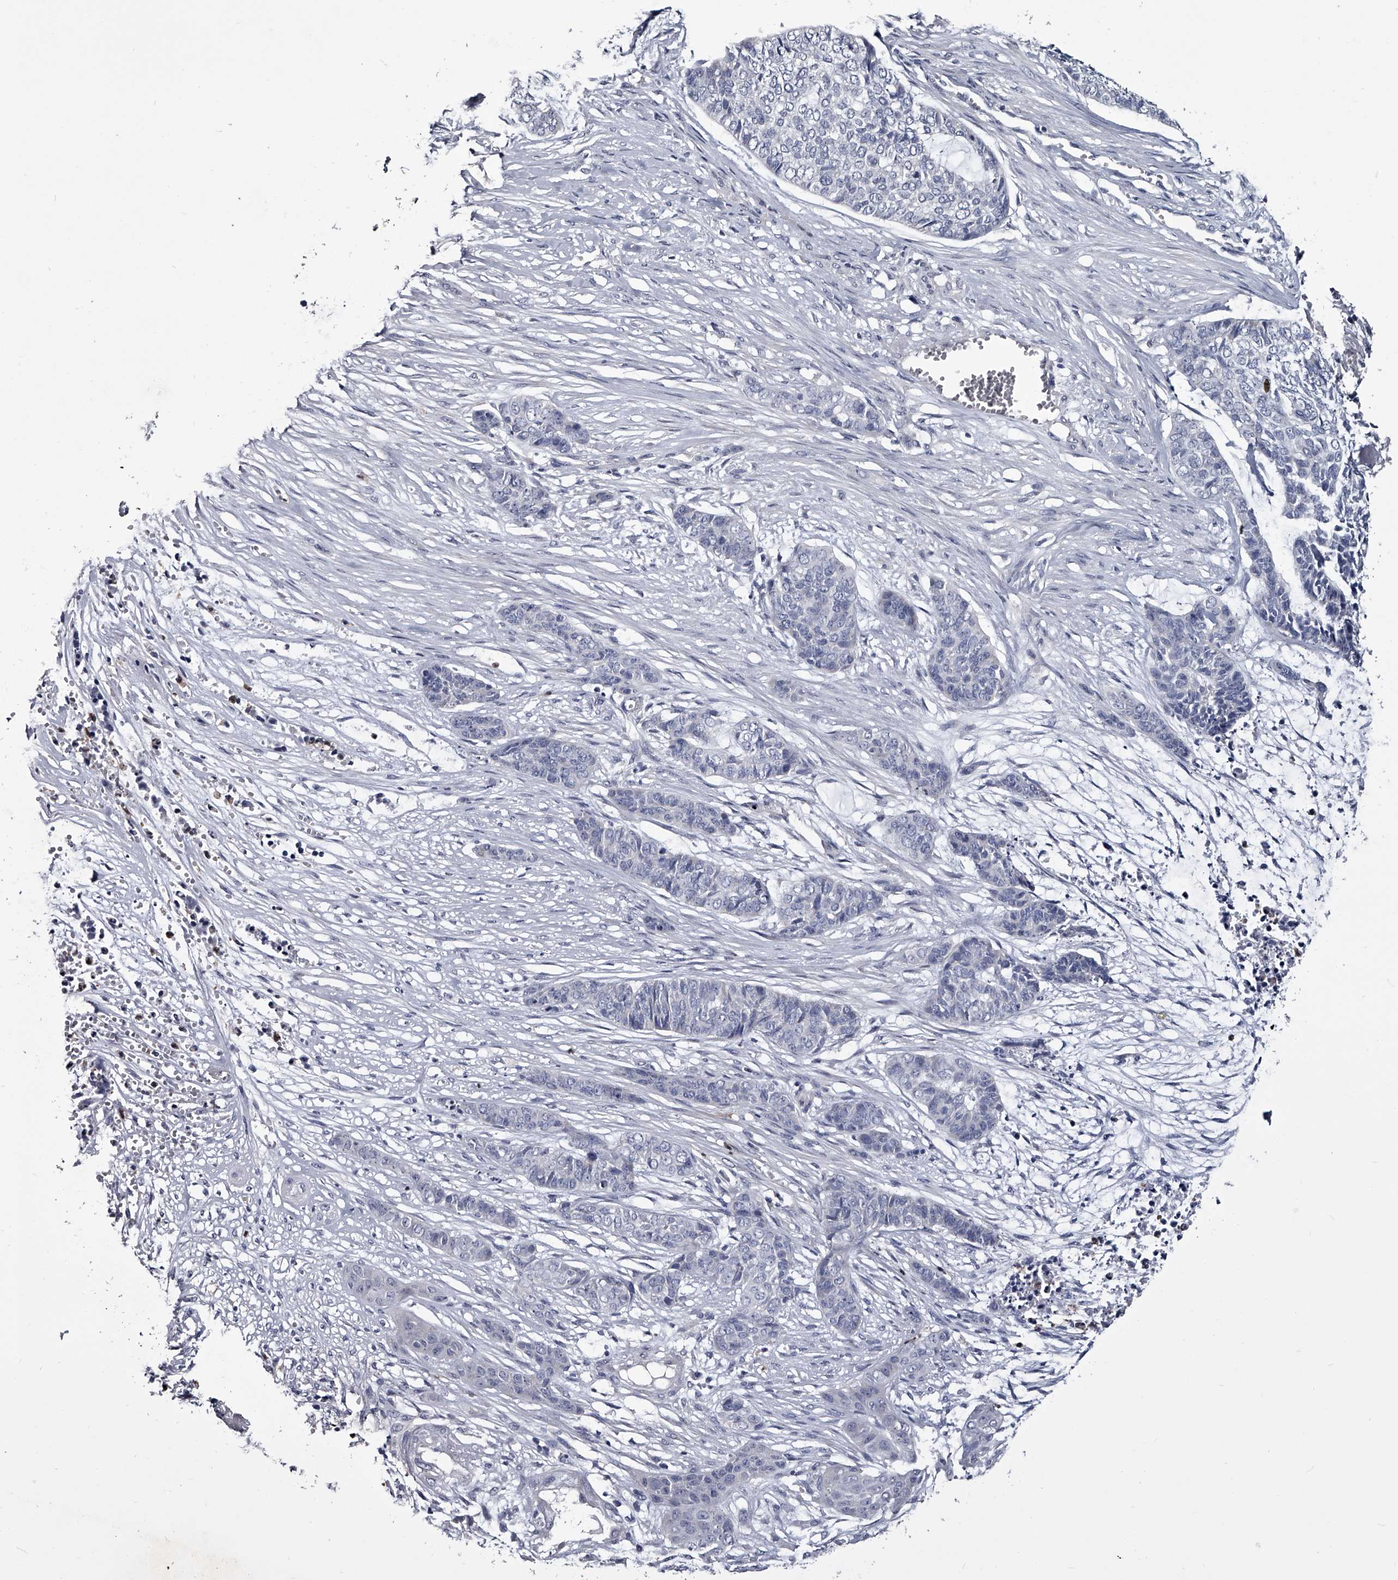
{"staining": {"intensity": "negative", "quantity": "none", "location": "none"}, "tissue": "skin cancer", "cell_type": "Tumor cells", "image_type": "cancer", "snomed": [{"axis": "morphology", "description": "Basal cell carcinoma"}, {"axis": "topography", "description": "Skin"}], "caption": "Human skin cancer (basal cell carcinoma) stained for a protein using immunohistochemistry (IHC) reveals no expression in tumor cells.", "gene": "GAPVD1", "patient": {"sex": "female", "age": 64}}